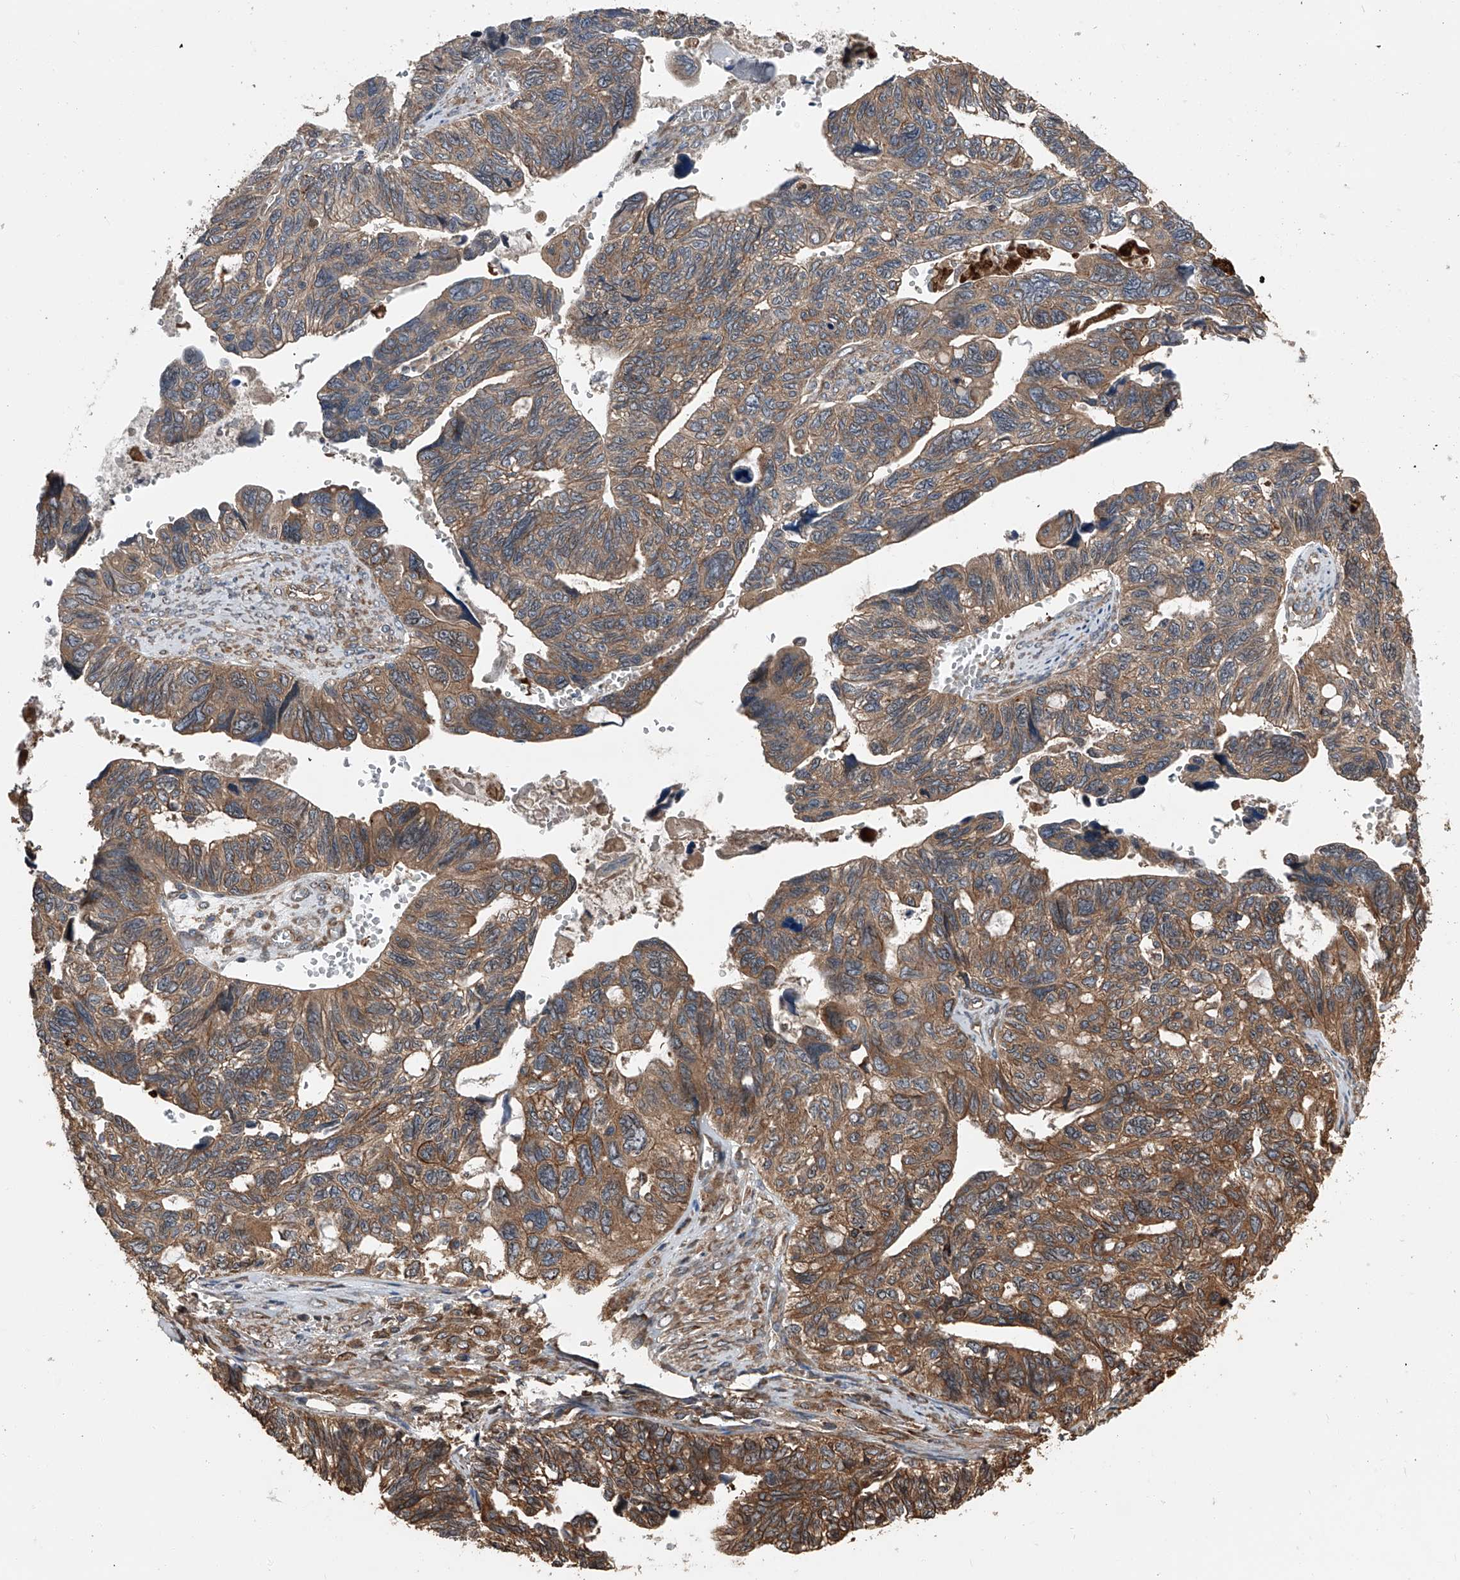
{"staining": {"intensity": "moderate", "quantity": ">75%", "location": "cytoplasmic/membranous"}, "tissue": "ovarian cancer", "cell_type": "Tumor cells", "image_type": "cancer", "snomed": [{"axis": "morphology", "description": "Cystadenocarcinoma, serous, NOS"}, {"axis": "topography", "description": "Ovary"}], "caption": "A brown stain shows moderate cytoplasmic/membranous positivity of a protein in ovarian serous cystadenocarcinoma tumor cells. (DAB (3,3'-diaminobenzidine) IHC with brightfield microscopy, high magnification).", "gene": "KCNJ2", "patient": {"sex": "female", "age": 79}}